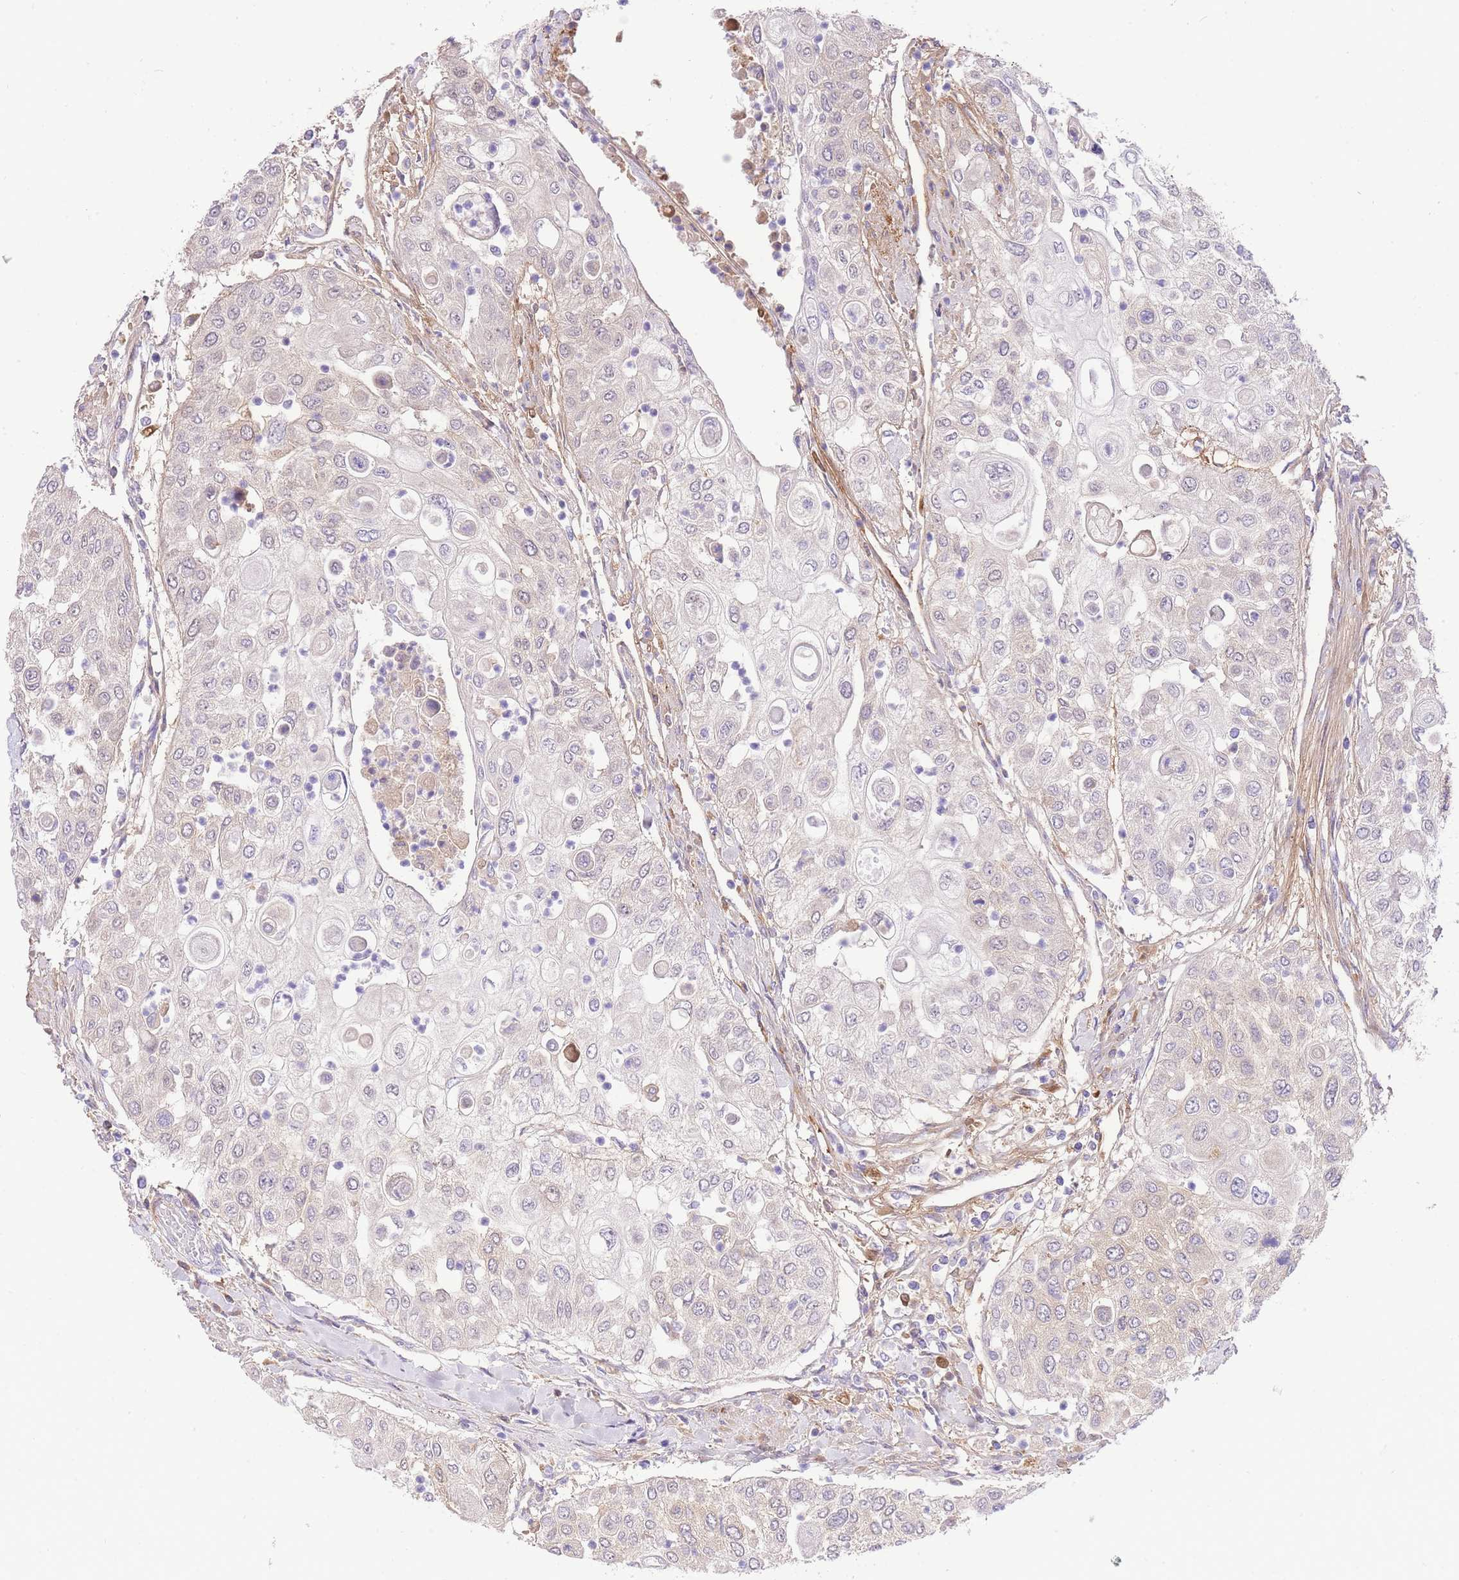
{"staining": {"intensity": "negative", "quantity": "none", "location": "none"}, "tissue": "urothelial cancer", "cell_type": "Tumor cells", "image_type": "cancer", "snomed": [{"axis": "morphology", "description": "Urothelial carcinoma, High grade"}, {"axis": "topography", "description": "Urinary bladder"}], "caption": "Immunohistochemistry of urothelial cancer demonstrates no expression in tumor cells.", "gene": "LIPH", "patient": {"sex": "female", "age": 79}}